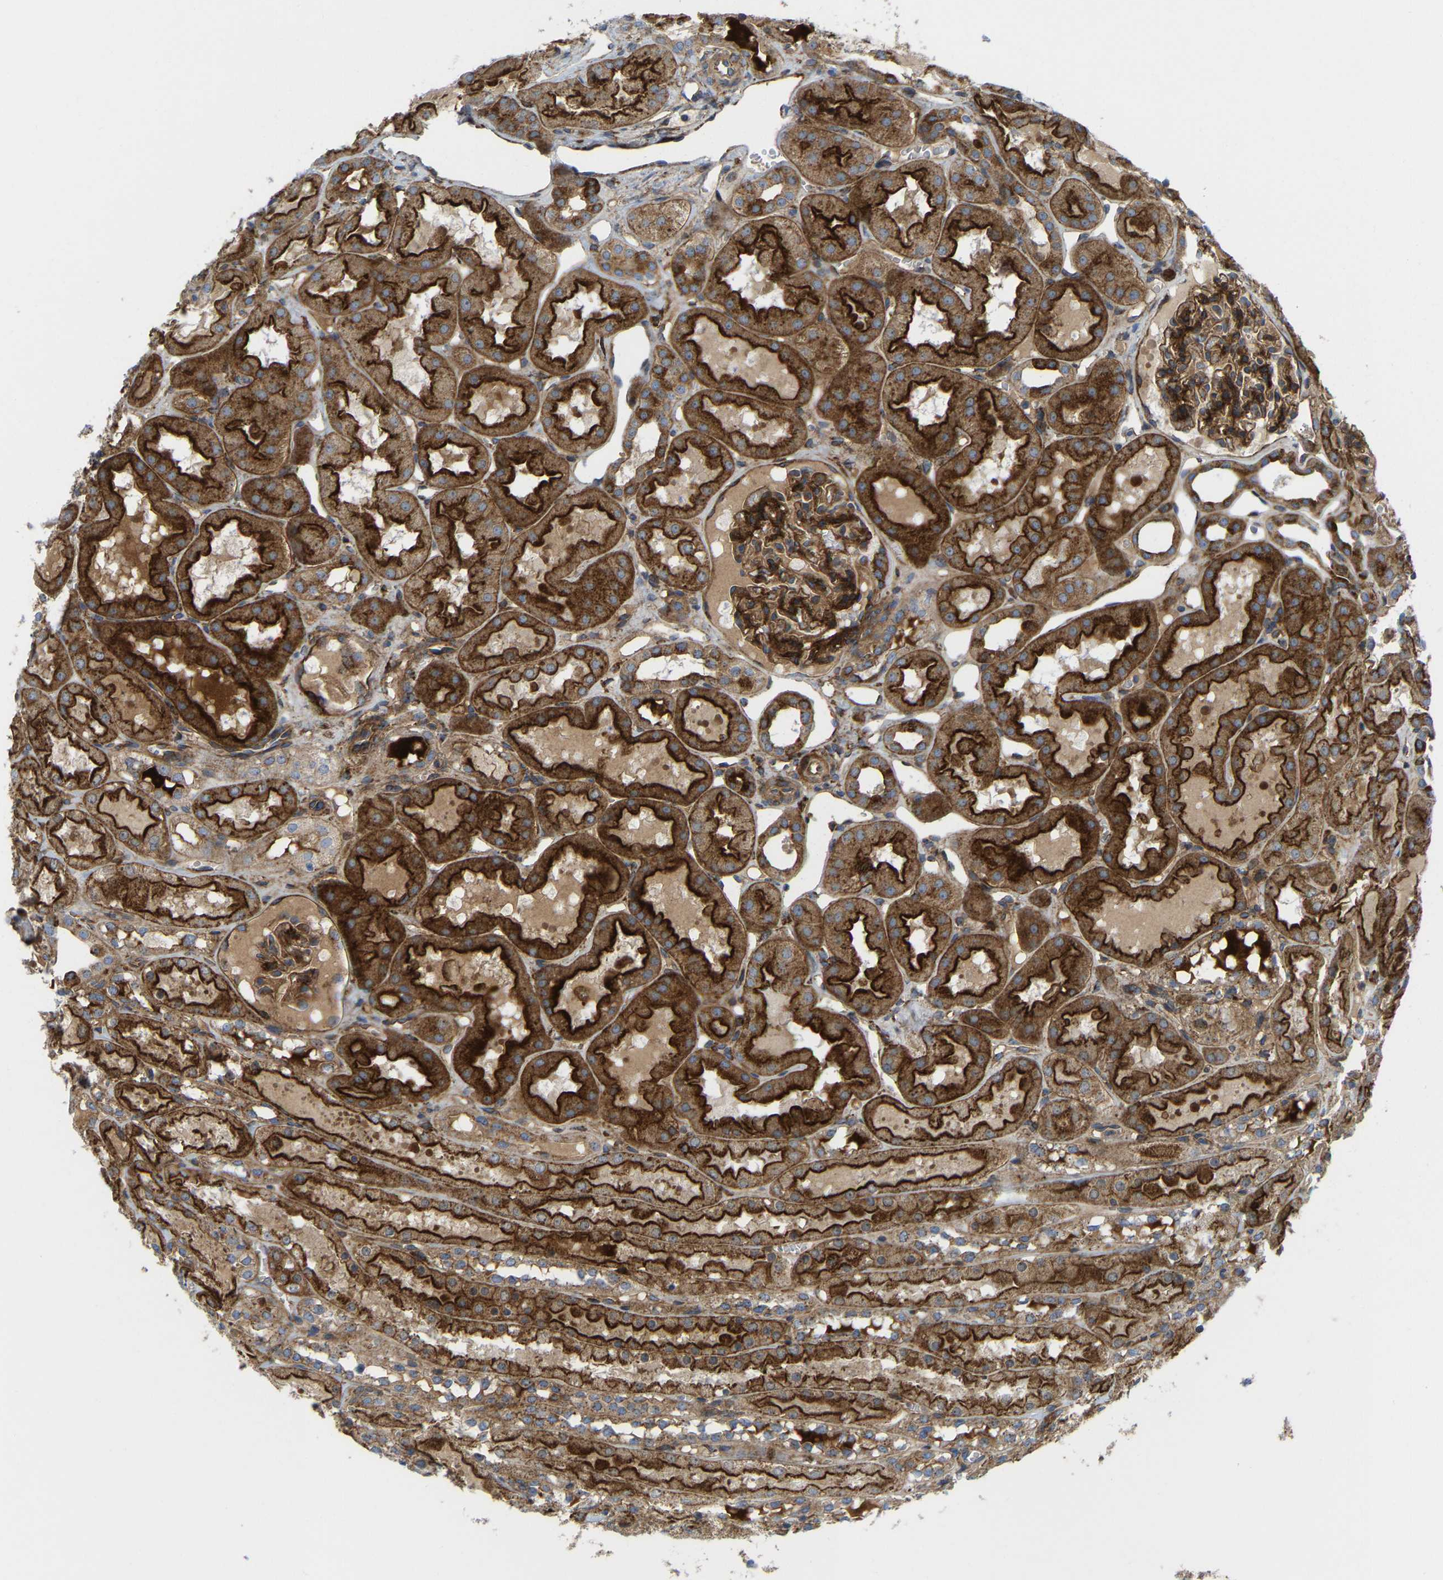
{"staining": {"intensity": "strong", "quantity": ">75%", "location": "cytoplasmic/membranous"}, "tissue": "kidney", "cell_type": "Cells in glomeruli", "image_type": "normal", "snomed": [{"axis": "morphology", "description": "Normal tissue, NOS"}, {"axis": "topography", "description": "Kidney"}, {"axis": "topography", "description": "Urinary bladder"}], "caption": "Kidney was stained to show a protein in brown. There is high levels of strong cytoplasmic/membranous positivity in approximately >75% of cells in glomeruli. (brown staining indicates protein expression, while blue staining denotes nuclei).", "gene": "PICALM", "patient": {"sex": "male", "age": 16}}